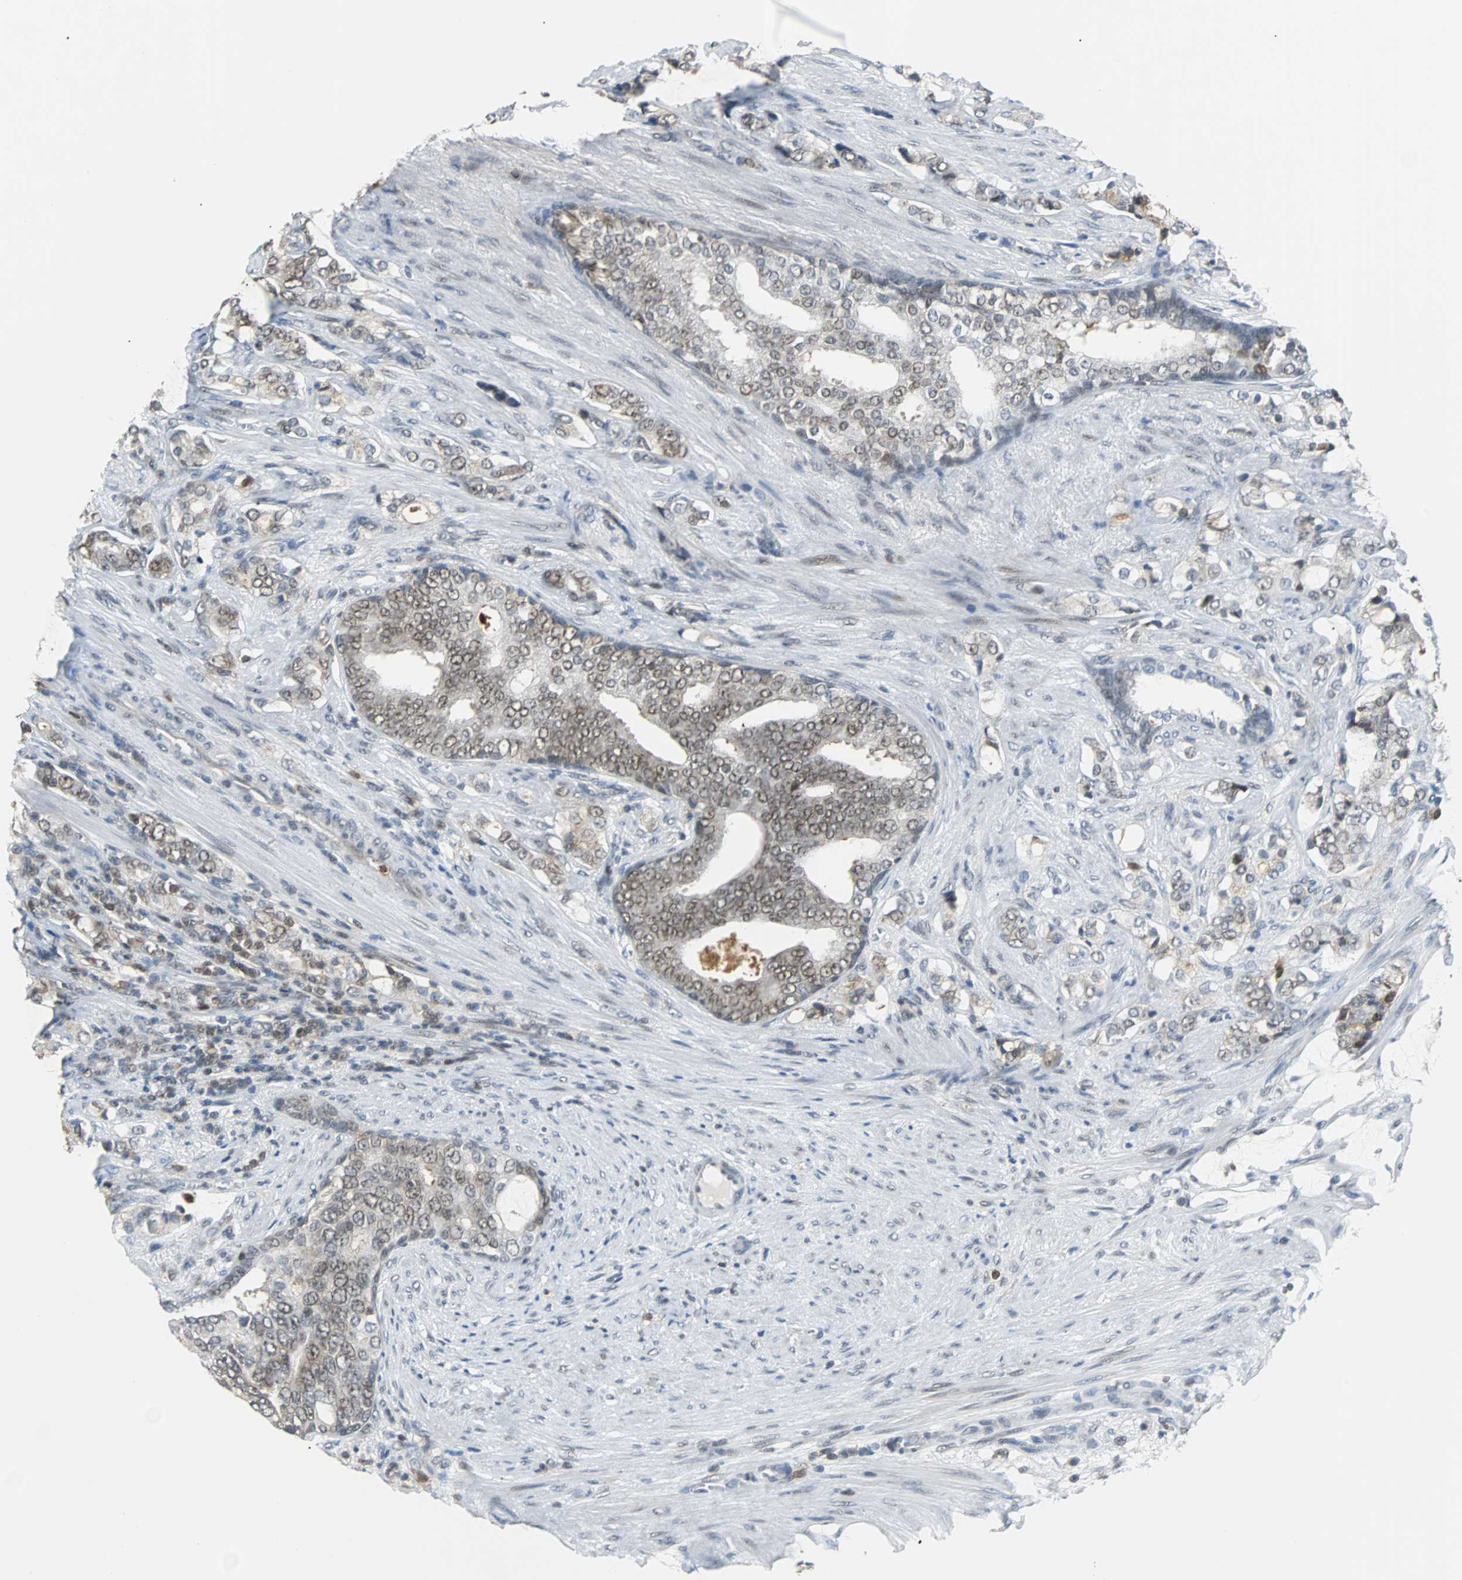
{"staining": {"intensity": "weak", "quantity": "25%-75%", "location": "cytoplasmic/membranous,nuclear"}, "tissue": "prostate cancer", "cell_type": "Tumor cells", "image_type": "cancer", "snomed": [{"axis": "morphology", "description": "Adenocarcinoma, Low grade"}, {"axis": "topography", "description": "Prostate"}], "caption": "The photomicrograph displays staining of prostate cancer, revealing weak cytoplasmic/membranous and nuclear protein expression (brown color) within tumor cells.", "gene": "SIRT1", "patient": {"sex": "male", "age": 58}}